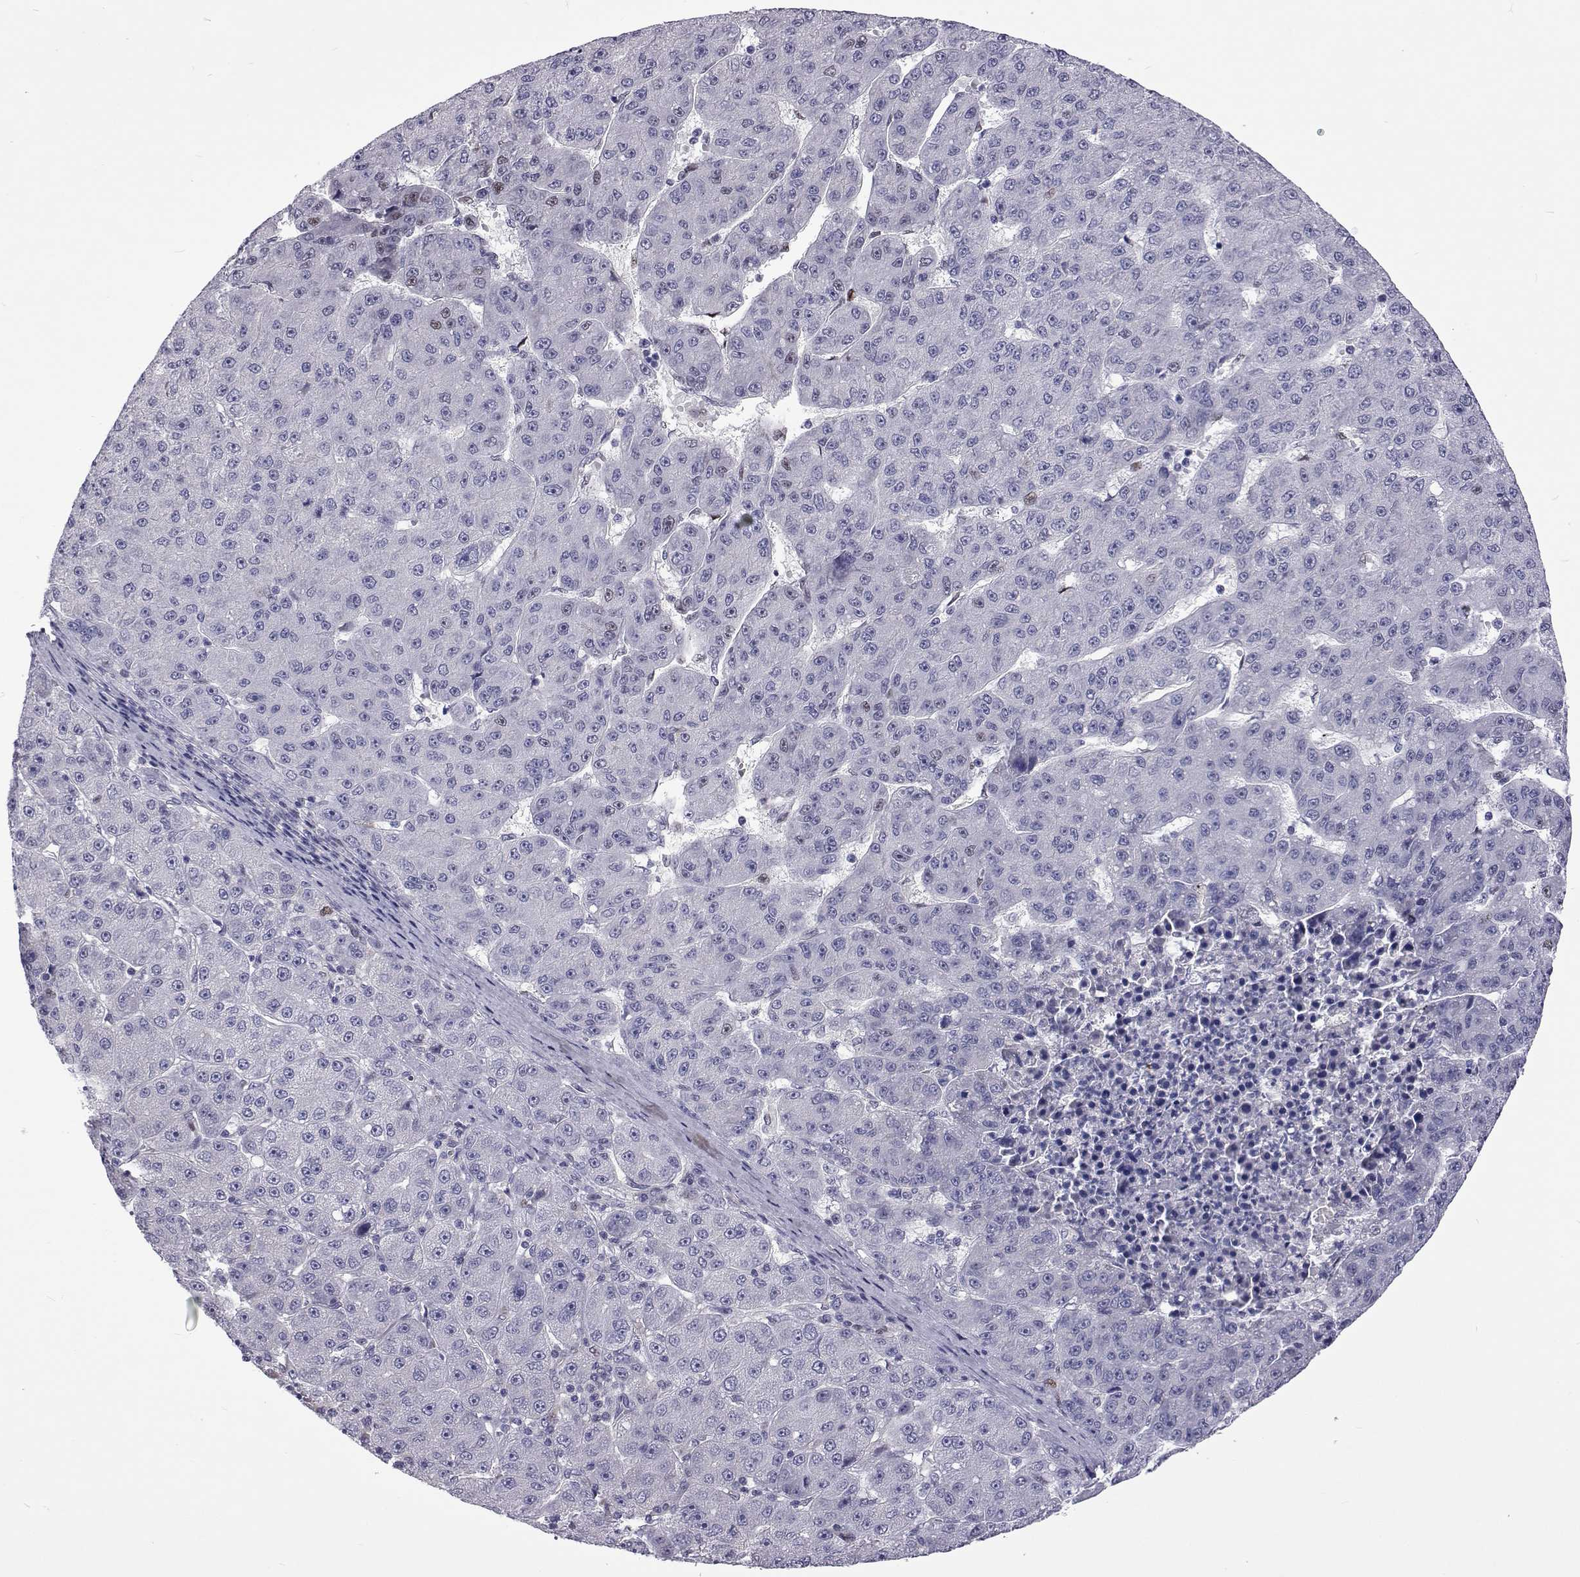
{"staining": {"intensity": "negative", "quantity": "none", "location": "none"}, "tissue": "liver cancer", "cell_type": "Tumor cells", "image_type": "cancer", "snomed": [{"axis": "morphology", "description": "Carcinoma, Hepatocellular, NOS"}, {"axis": "topography", "description": "Liver"}], "caption": "This is an IHC image of liver cancer (hepatocellular carcinoma). There is no positivity in tumor cells.", "gene": "TCF15", "patient": {"sex": "male", "age": 67}}